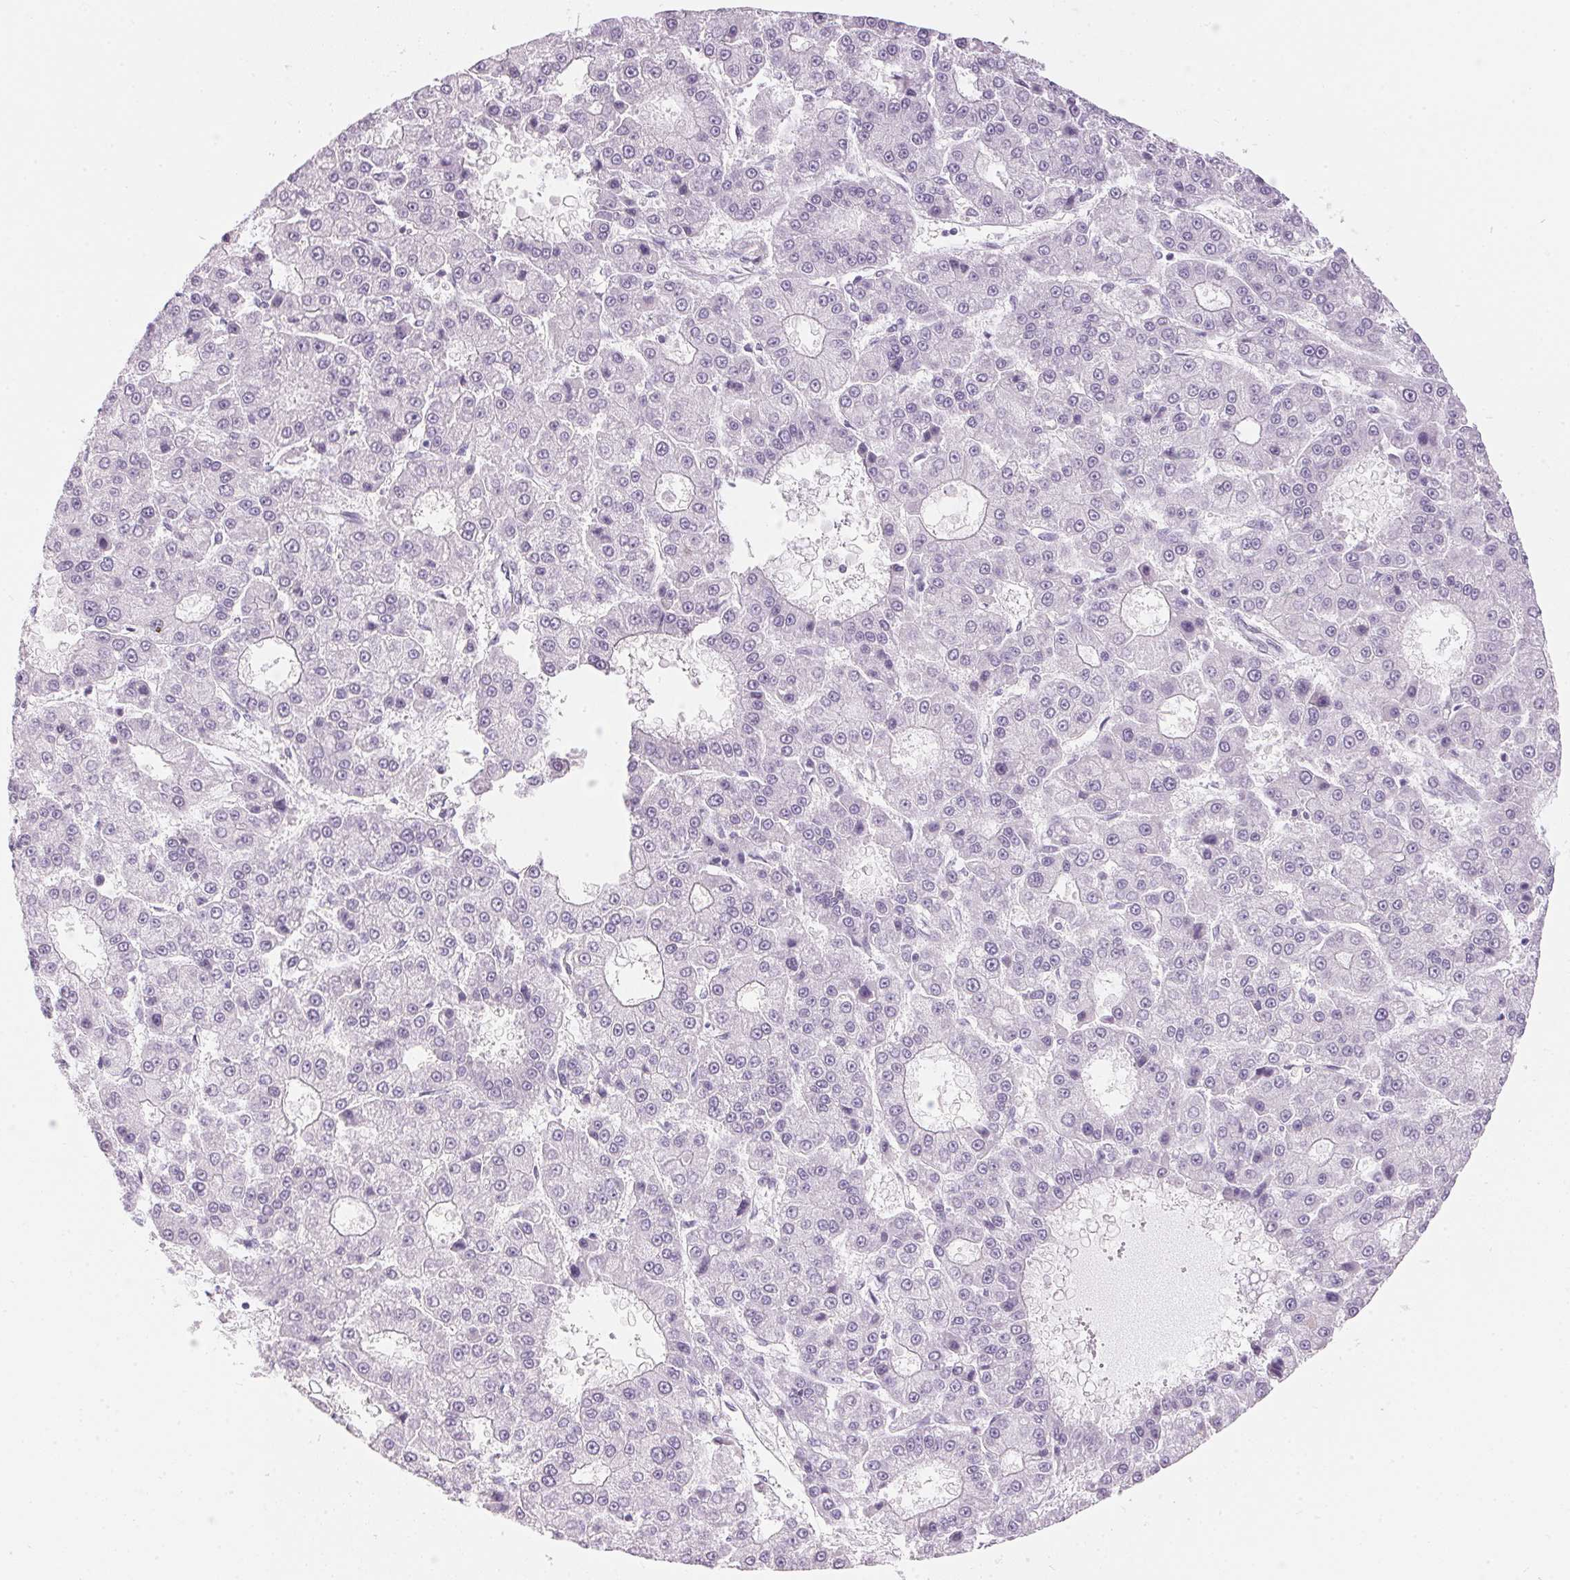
{"staining": {"intensity": "negative", "quantity": "none", "location": "none"}, "tissue": "liver cancer", "cell_type": "Tumor cells", "image_type": "cancer", "snomed": [{"axis": "morphology", "description": "Carcinoma, Hepatocellular, NOS"}, {"axis": "topography", "description": "Liver"}], "caption": "IHC image of neoplastic tissue: human hepatocellular carcinoma (liver) stained with DAB shows no significant protein staining in tumor cells.", "gene": "CADPS", "patient": {"sex": "male", "age": 70}}